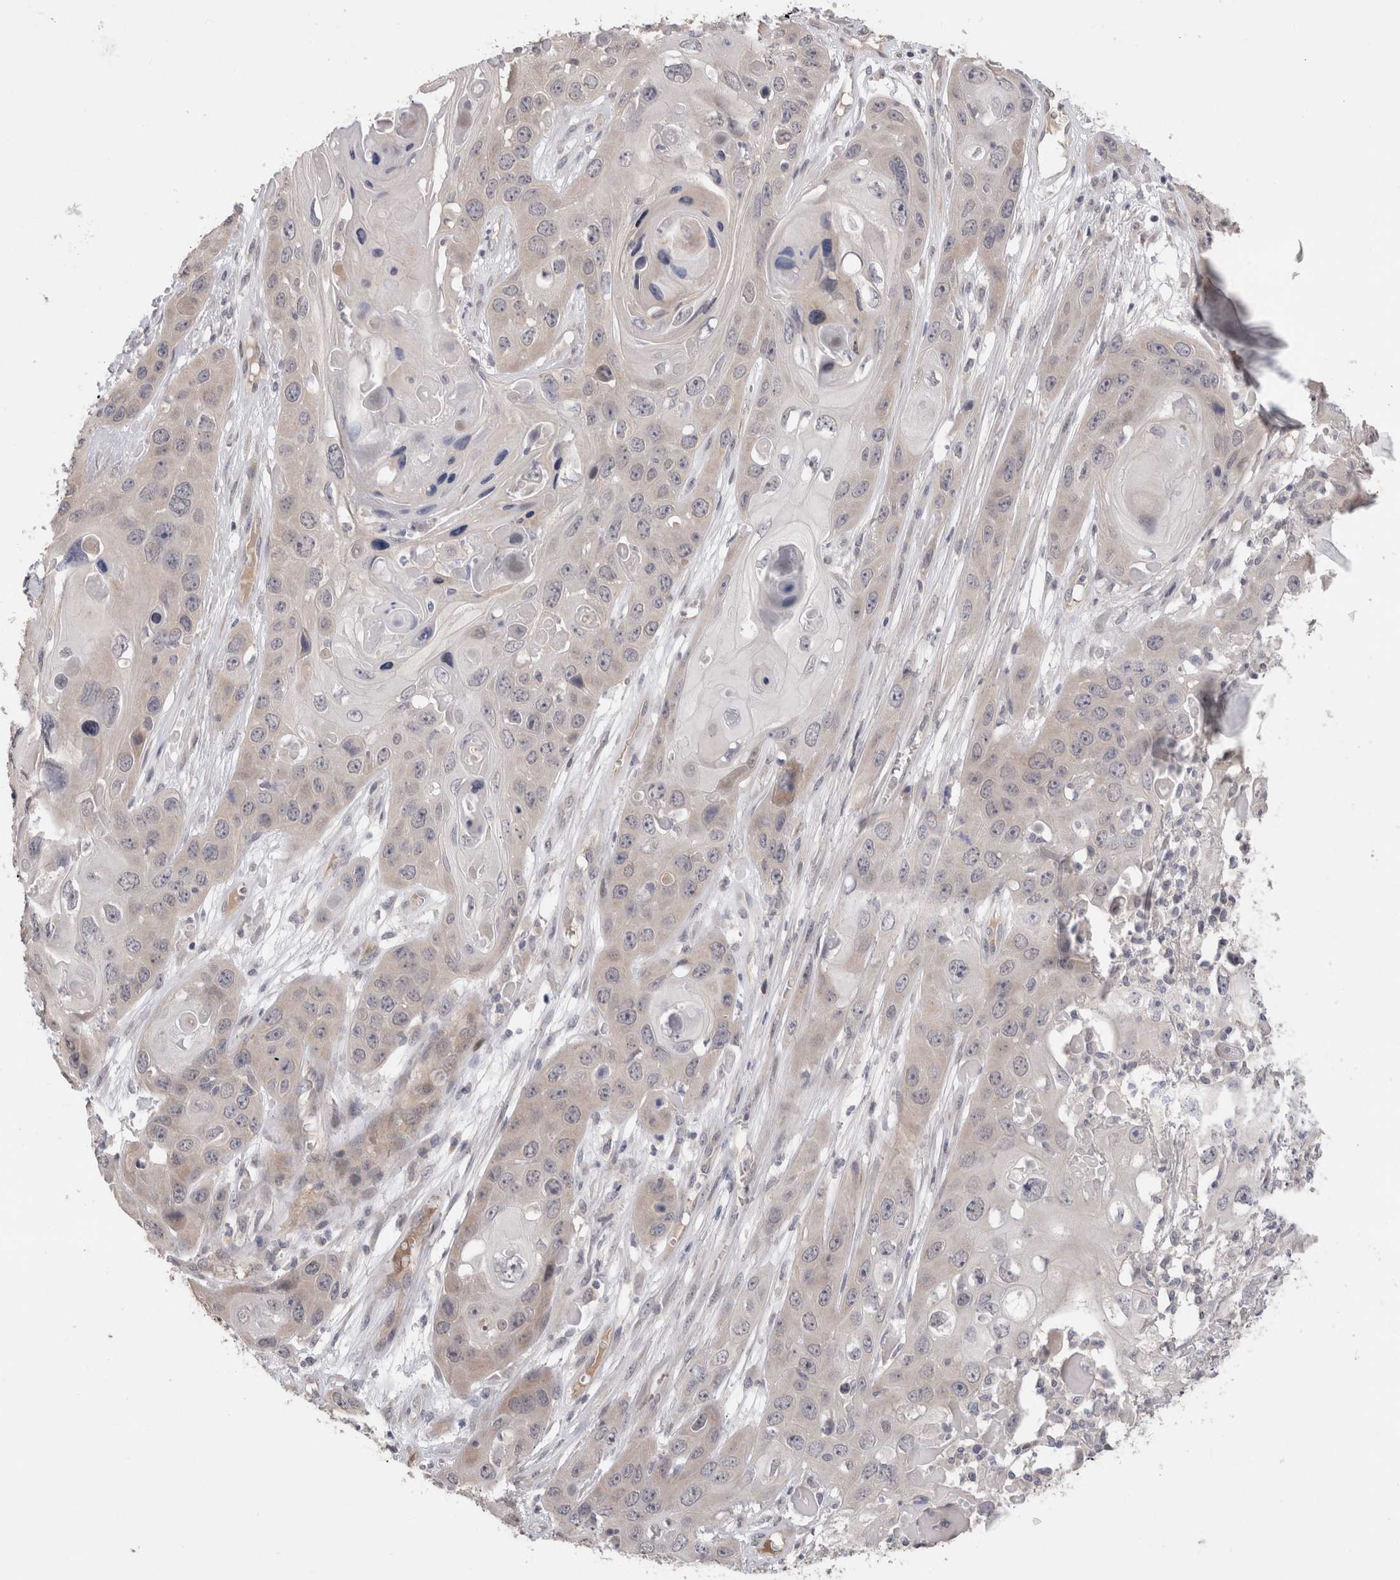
{"staining": {"intensity": "negative", "quantity": "none", "location": "none"}, "tissue": "skin cancer", "cell_type": "Tumor cells", "image_type": "cancer", "snomed": [{"axis": "morphology", "description": "Squamous cell carcinoma, NOS"}, {"axis": "topography", "description": "Skin"}], "caption": "Tumor cells are negative for brown protein staining in skin squamous cell carcinoma.", "gene": "CRYBG1", "patient": {"sex": "male", "age": 55}}